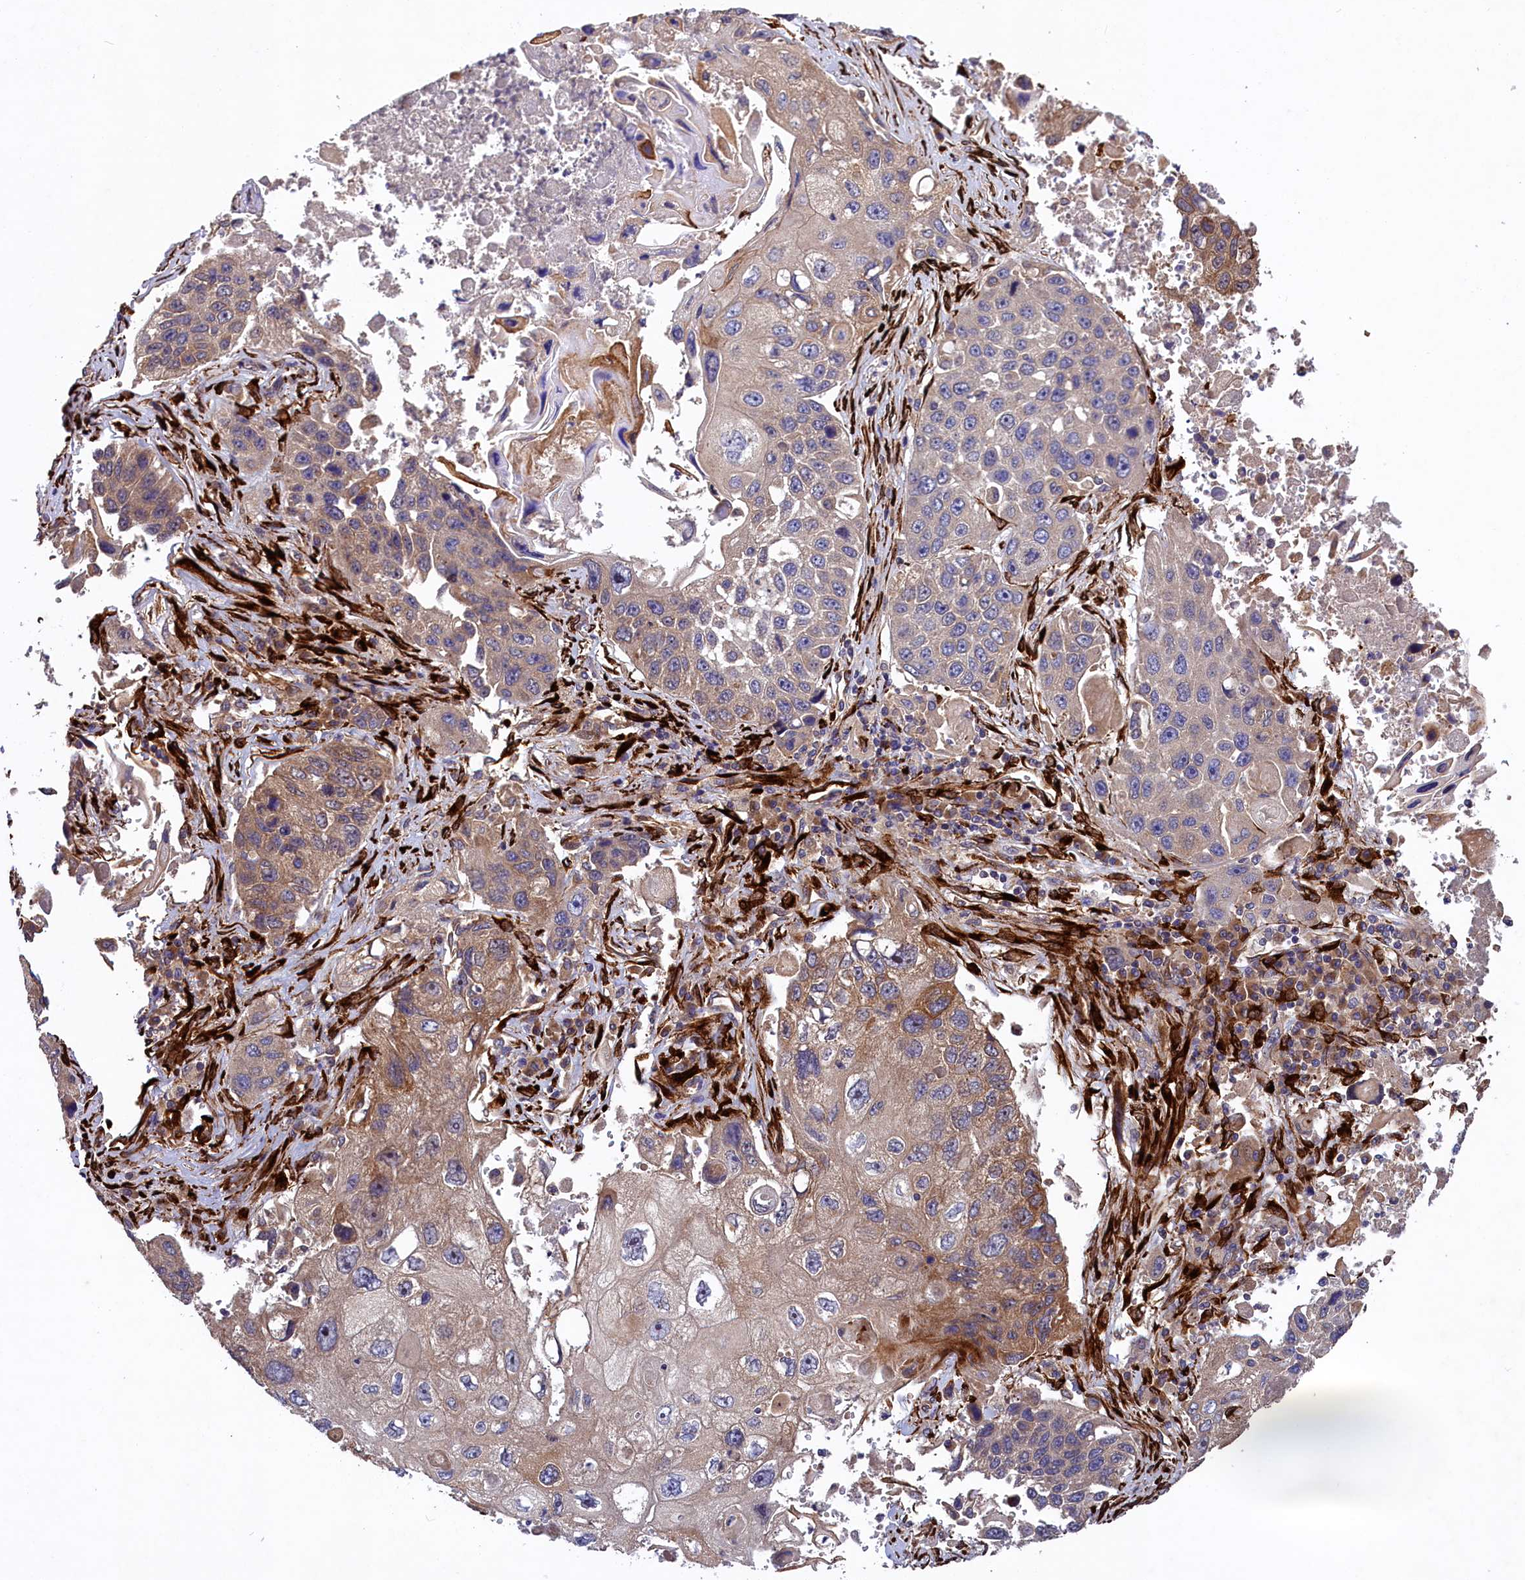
{"staining": {"intensity": "weak", "quantity": "25%-75%", "location": "cytoplasmic/membranous"}, "tissue": "lung cancer", "cell_type": "Tumor cells", "image_type": "cancer", "snomed": [{"axis": "morphology", "description": "Squamous cell carcinoma, NOS"}, {"axis": "topography", "description": "Lung"}], "caption": "Squamous cell carcinoma (lung) tissue demonstrates weak cytoplasmic/membranous expression in approximately 25%-75% of tumor cells, visualized by immunohistochemistry.", "gene": "ARRDC4", "patient": {"sex": "male", "age": 61}}